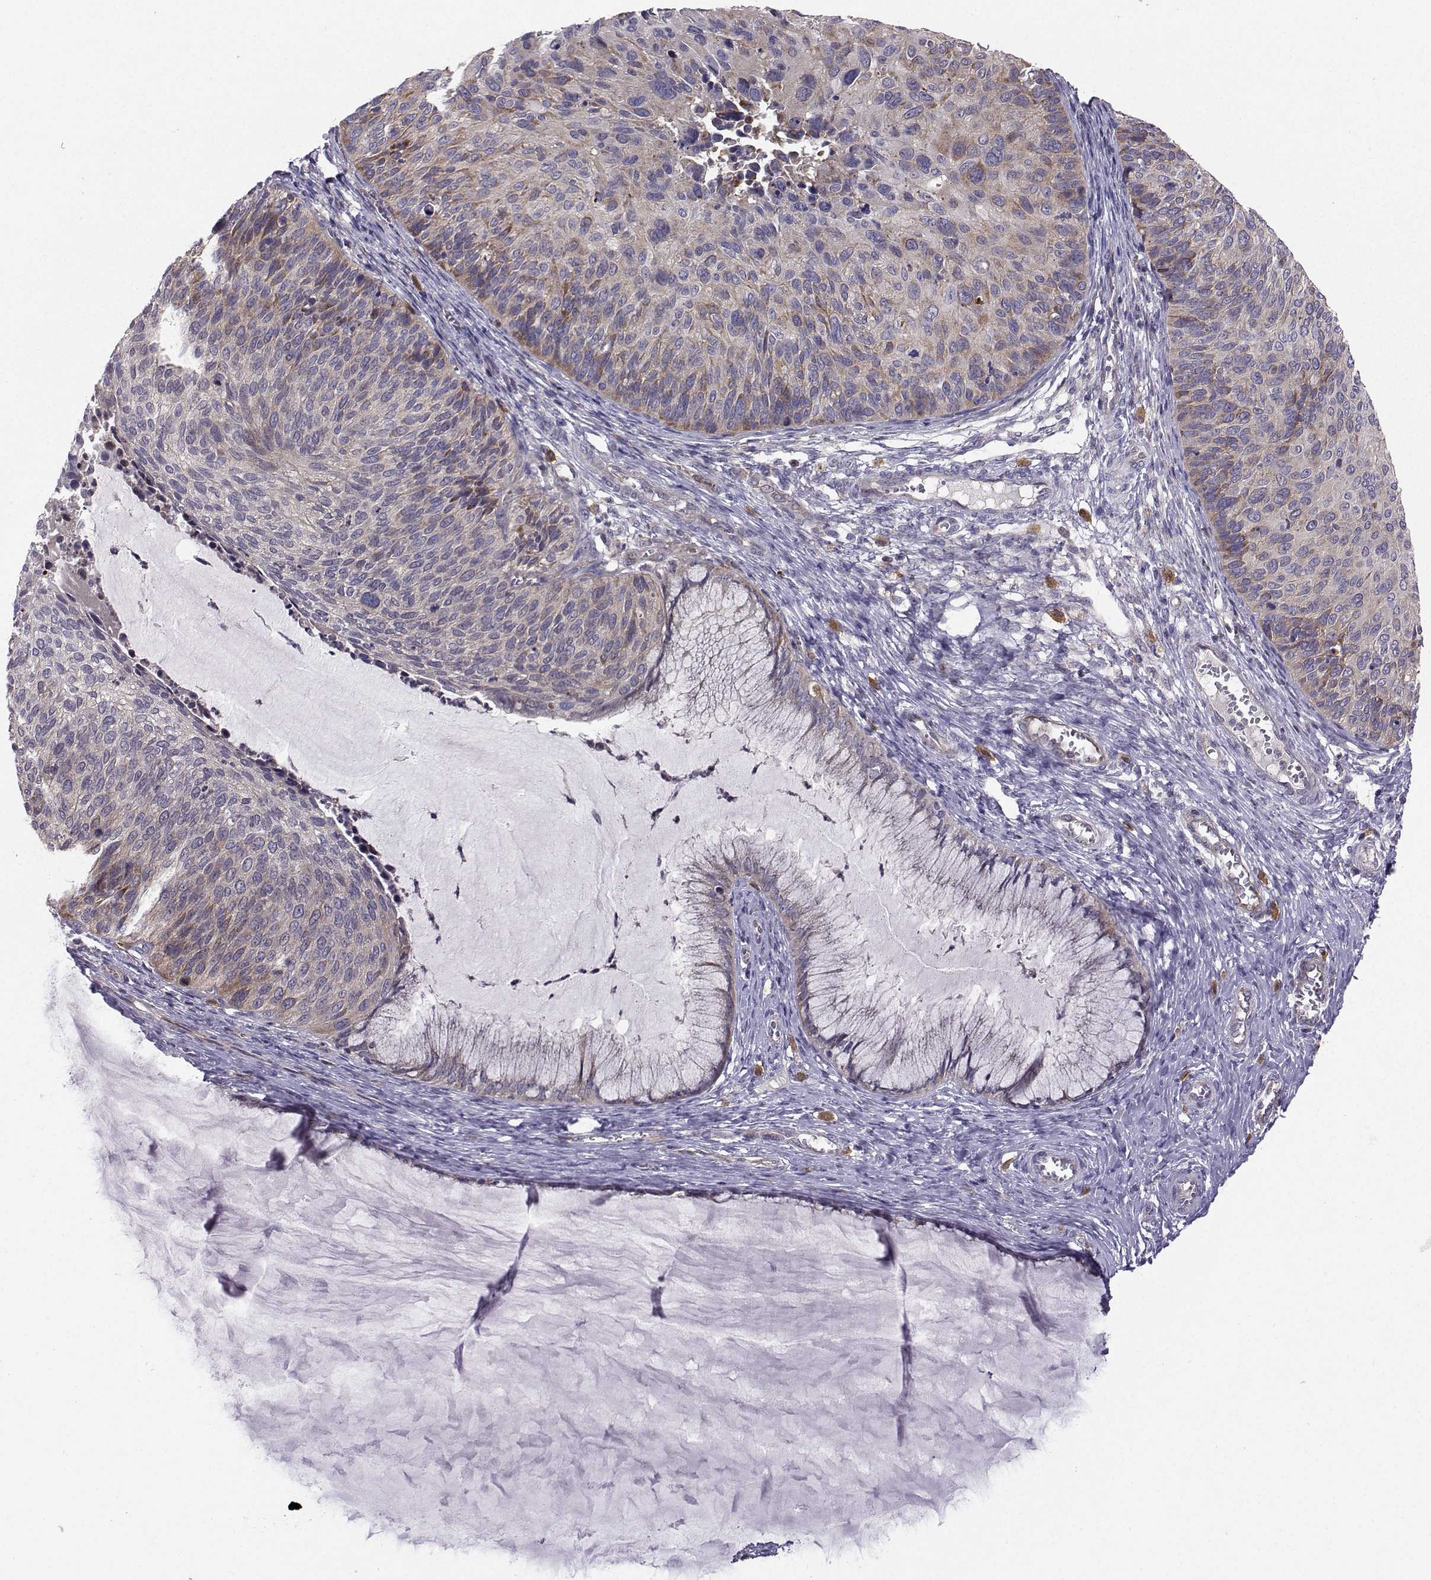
{"staining": {"intensity": "moderate", "quantity": "<25%", "location": "cytoplasmic/membranous"}, "tissue": "cervical cancer", "cell_type": "Tumor cells", "image_type": "cancer", "snomed": [{"axis": "morphology", "description": "Squamous cell carcinoma, NOS"}, {"axis": "topography", "description": "Cervix"}], "caption": "Human cervical cancer (squamous cell carcinoma) stained with a brown dye exhibits moderate cytoplasmic/membranous positive staining in approximately <25% of tumor cells.", "gene": "STXBP5", "patient": {"sex": "female", "age": 36}}